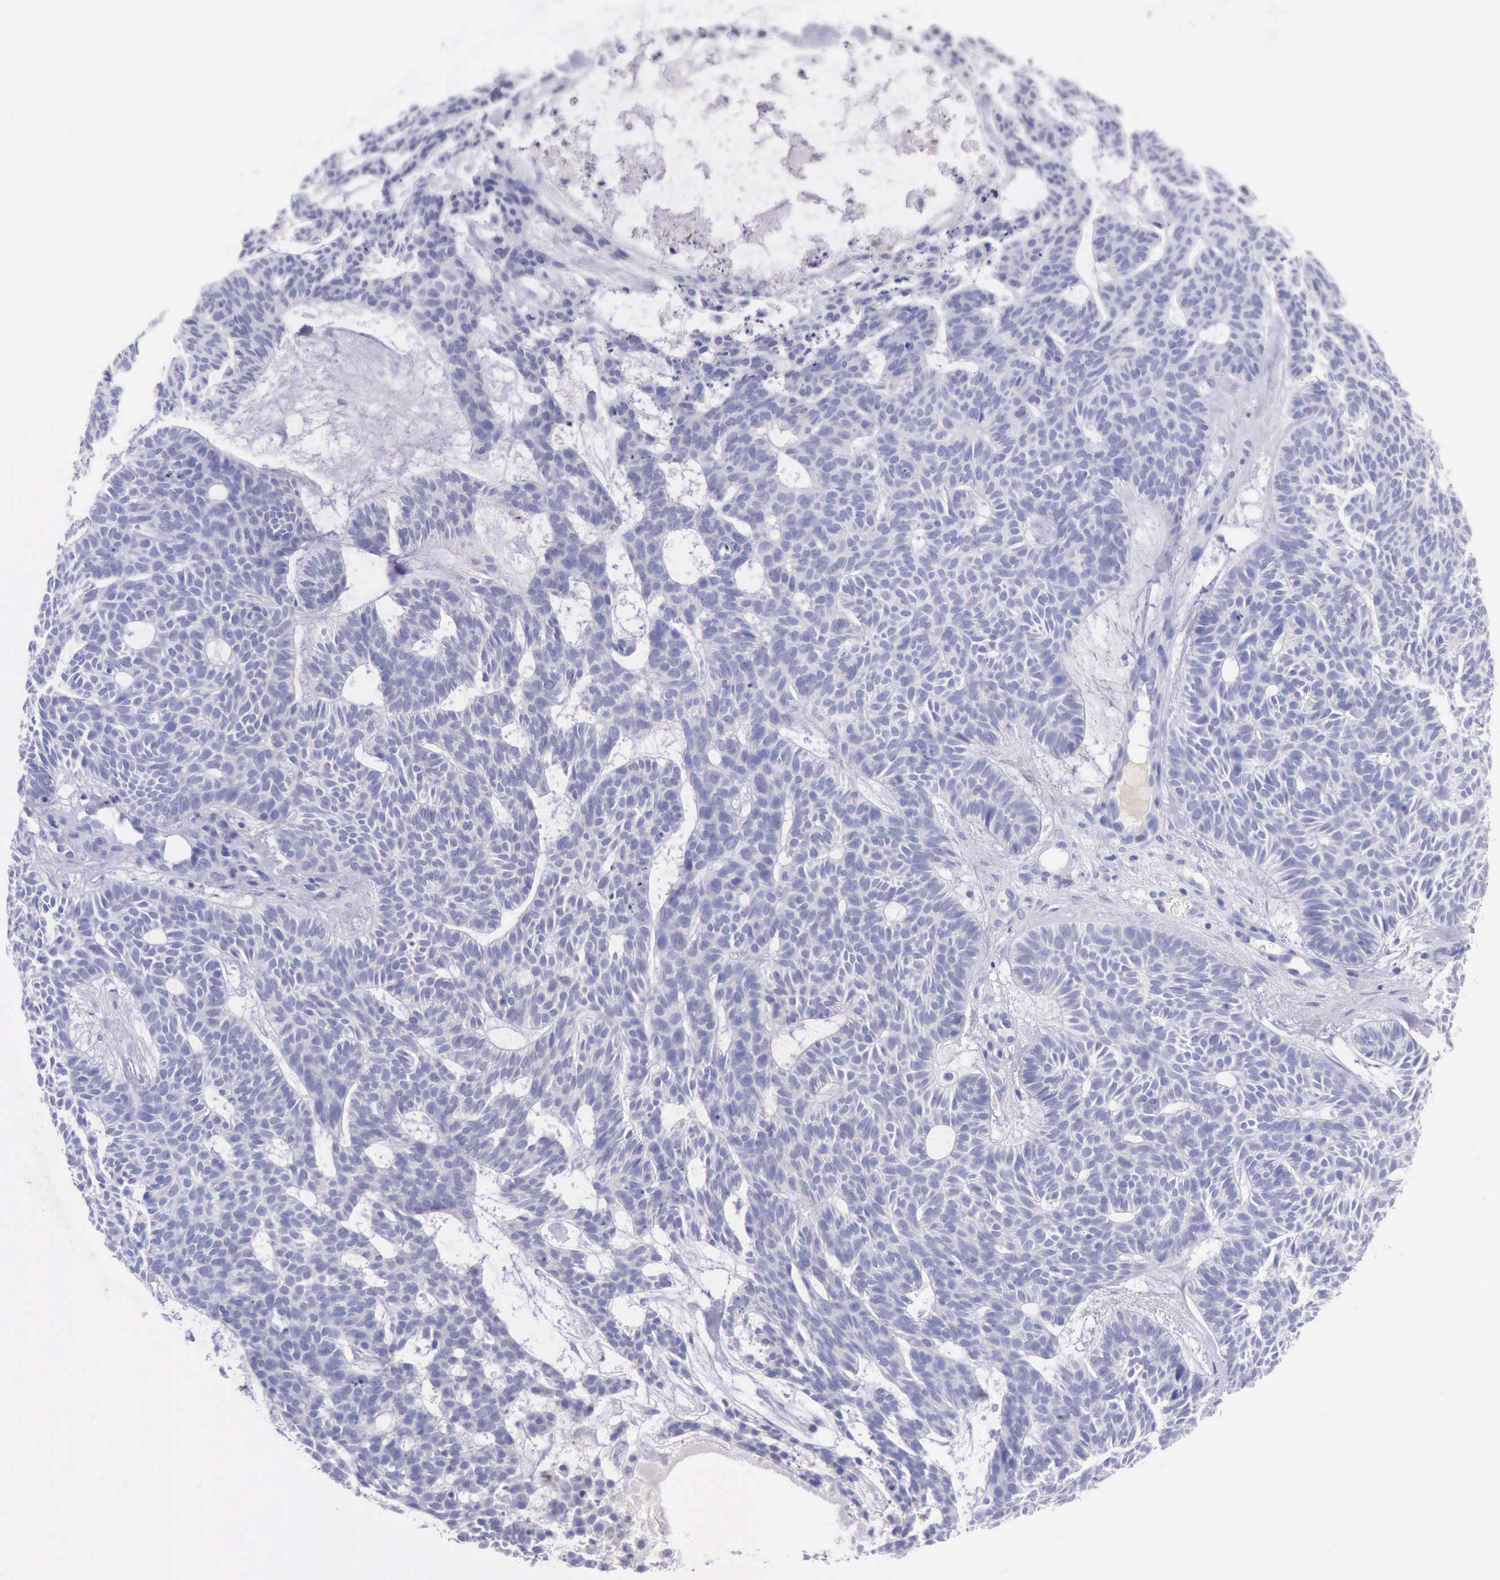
{"staining": {"intensity": "negative", "quantity": "none", "location": "none"}, "tissue": "skin cancer", "cell_type": "Tumor cells", "image_type": "cancer", "snomed": [{"axis": "morphology", "description": "Basal cell carcinoma"}, {"axis": "topography", "description": "Skin"}], "caption": "A histopathology image of human skin basal cell carcinoma is negative for staining in tumor cells. (DAB (3,3'-diaminobenzidine) immunohistochemistry (IHC) visualized using brightfield microscopy, high magnification).", "gene": "KRT8", "patient": {"sex": "male", "age": 75}}